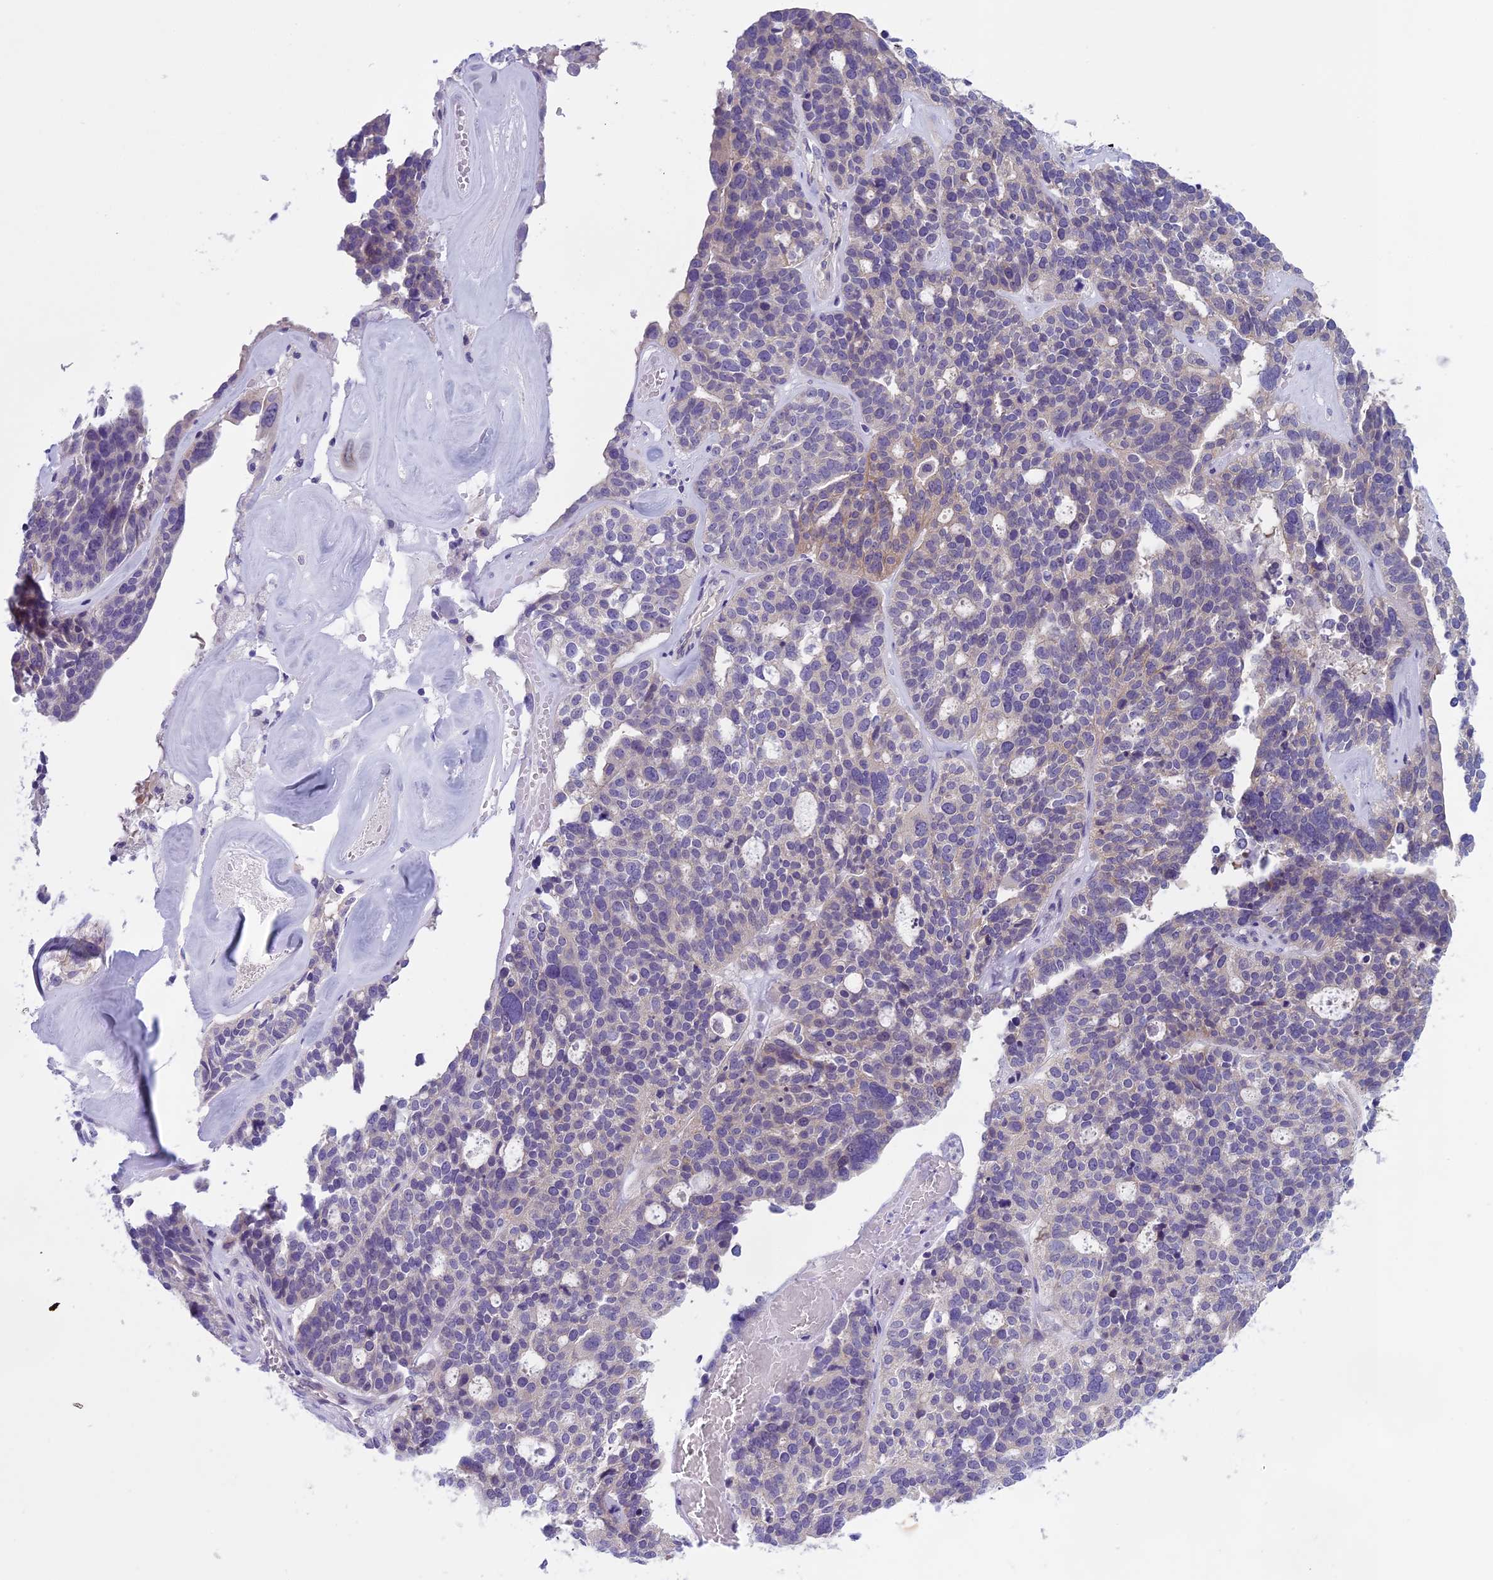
{"staining": {"intensity": "weak", "quantity": "<25%", "location": "cytoplasmic/membranous"}, "tissue": "ovarian cancer", "cell_type": "Tumor cells", "image_type": "cancer", "snomed": [{"axis": "morphology", "description": "Cystadenocarcinoma, serous, NOS"}, {"axis": "topography", "description": "Ovary"}], "caption": "DAB (3,3'-diaminobenzidine) immunohistochemical staining of human ovarian cancer reveals no significant staining in tumor cells.", "gene": "ARHGEF37", "patient": {"sex": "female", "age": 59}}